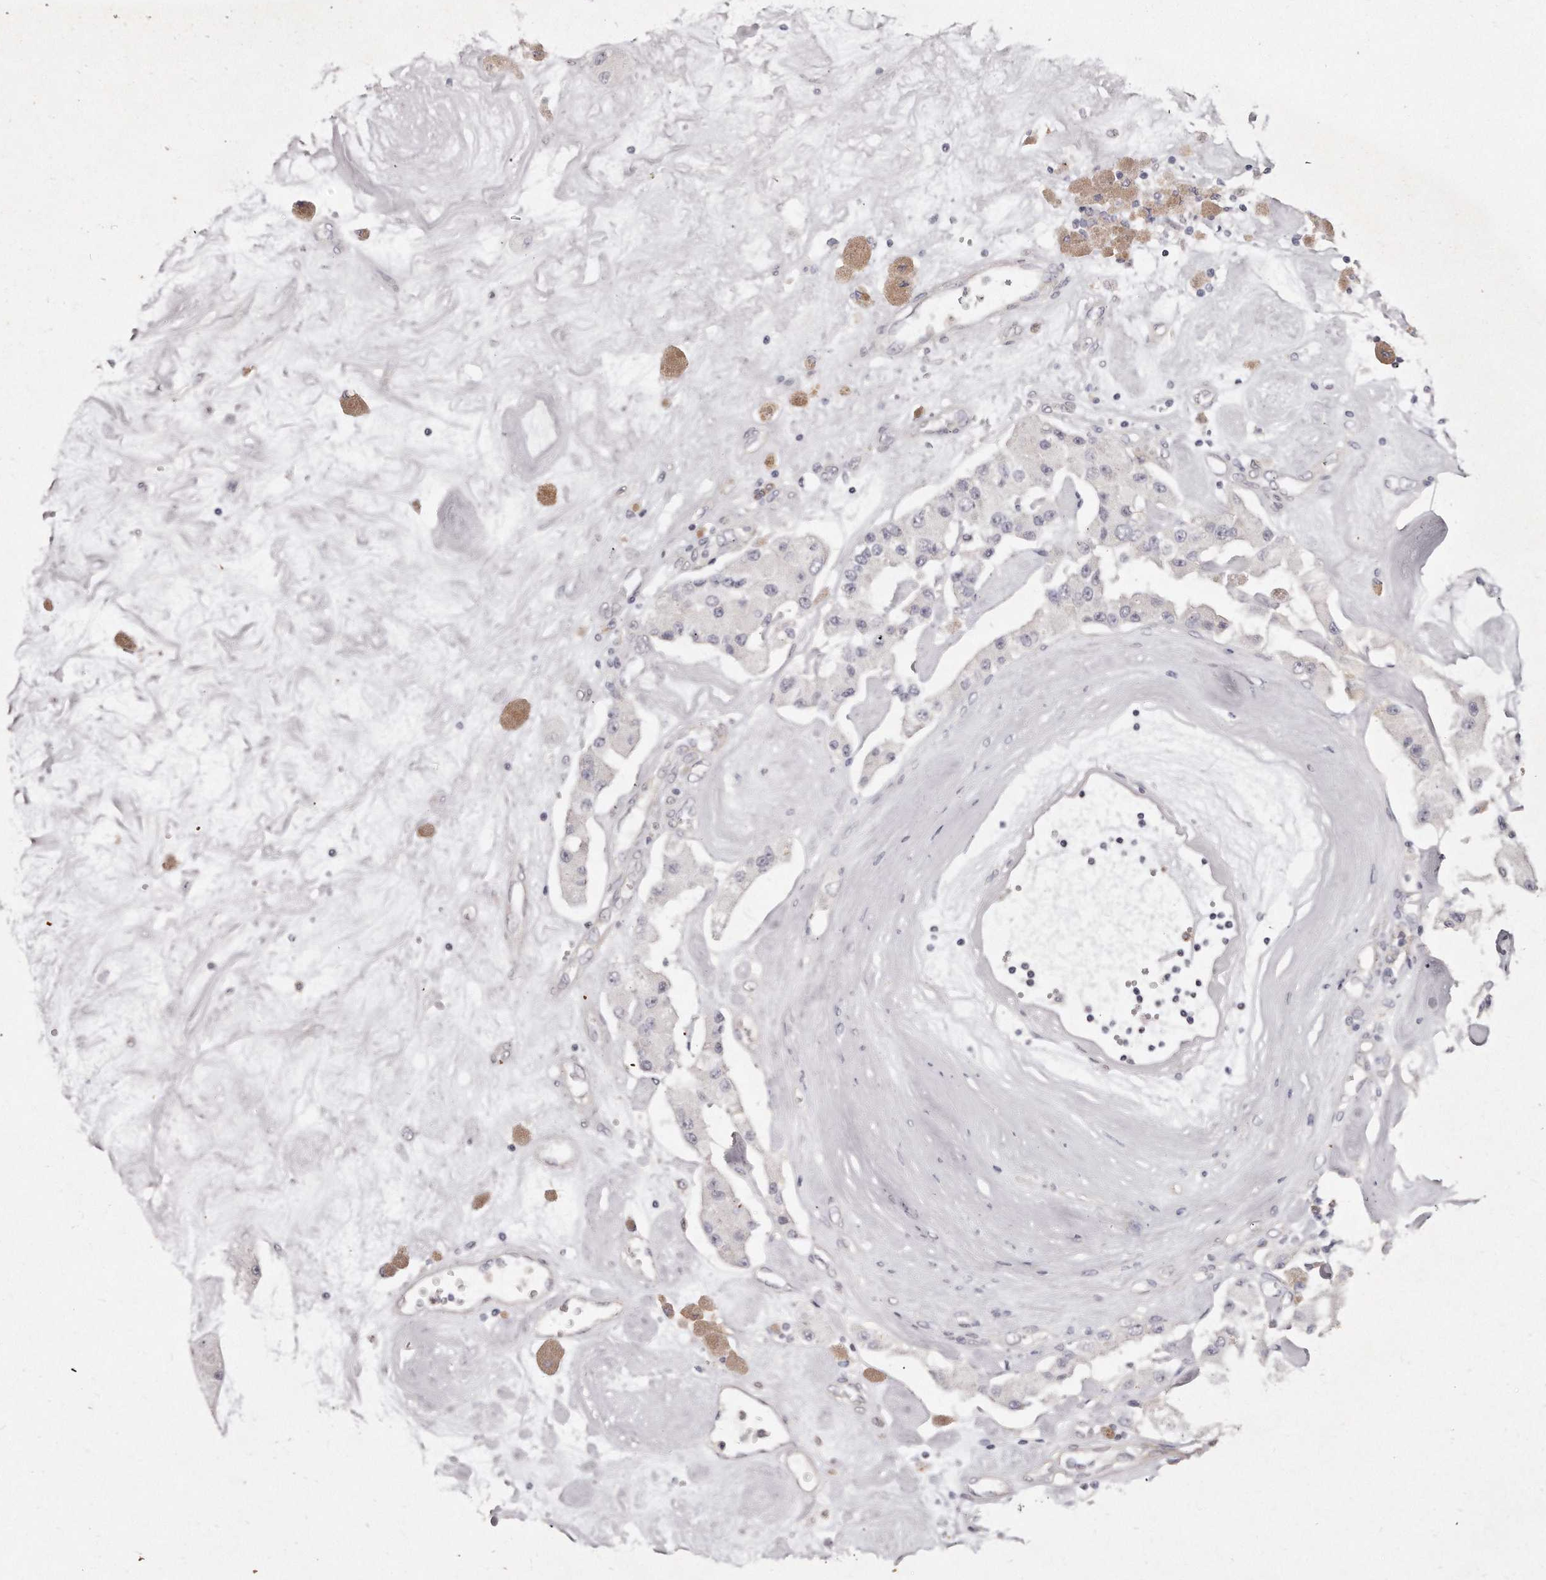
{"staining": {"intensity": "negative", "quantity": "none", "location": "none"}, "tissue": "carcinoid", "cell_type": "Tumor cells", "image_type": "cancer", "snomed": [{"axis": "morphology", "description": "Carcinoid, malignant, NOS"}, {"axis": "topography", "description": "Pancreas"}], "caption": "DAB (3,3'-diaminobenzidine) immunohistochemical staining of human malignant carcinoid exhibits no significant positivity in tumor cells.", "gene": "TTLL4", "patient": {"sex": "male", "age": 41}}